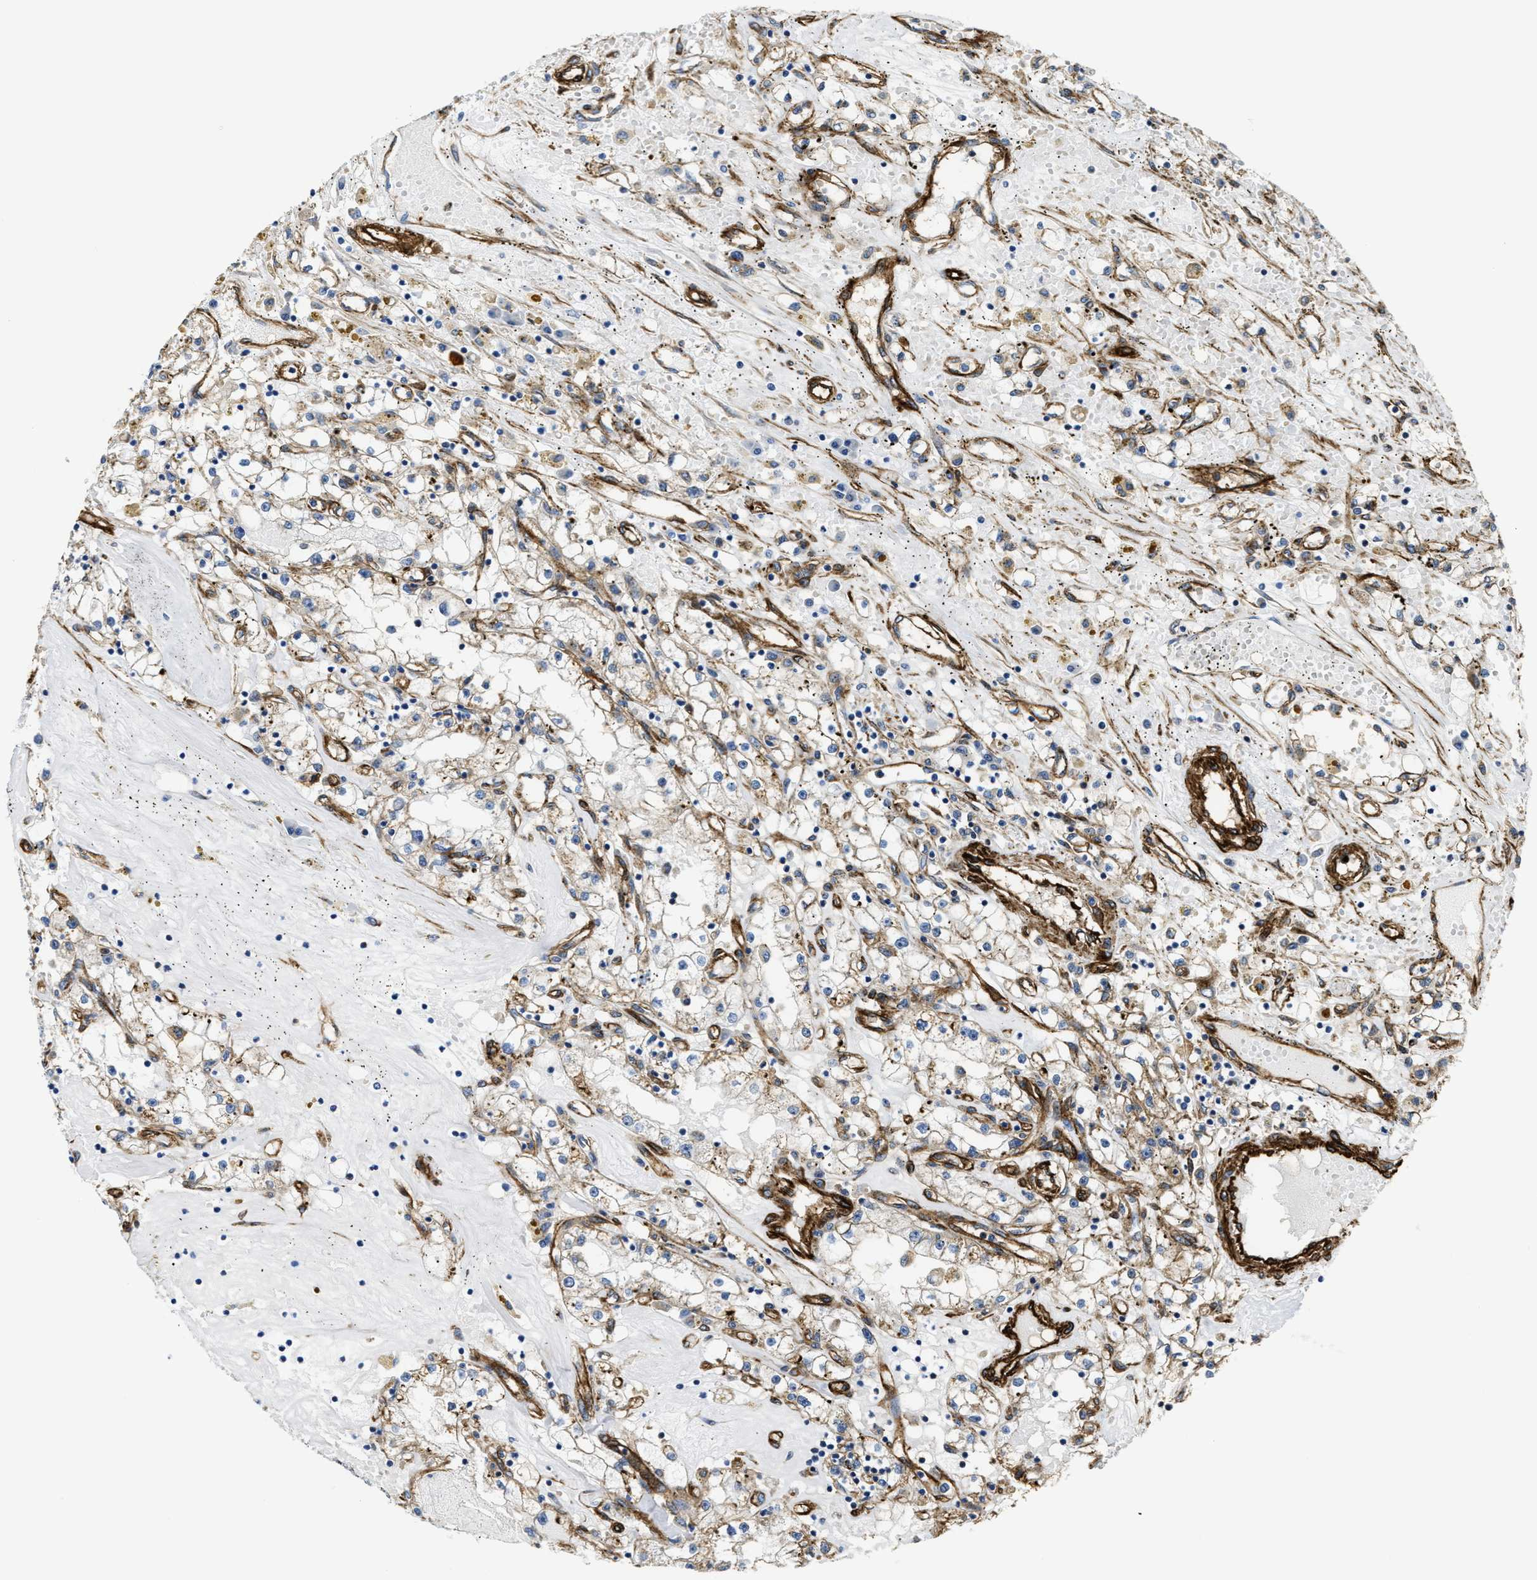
{"staining": {"intensity": "weak", "quantity": ">75%", "location": "cytoplasmic/membranous"}, "tissue": "renal cancer", "cell_type": "Tumor cells", "image_type": "cancer", "snomed": [{"axis": "morphology", "description": "Adenocarcinoma, NOS"}, {"axis": "topography", "description": "Kidney"}], "caption": "Protein expression by immunohistochemistry (IHC) demonstrates weak cytoplasmic/membranous staining in about >75% of tumor cells in renal cancer.", "gene": "NAB1", "patient": {"sex": "male", "age": 56}}